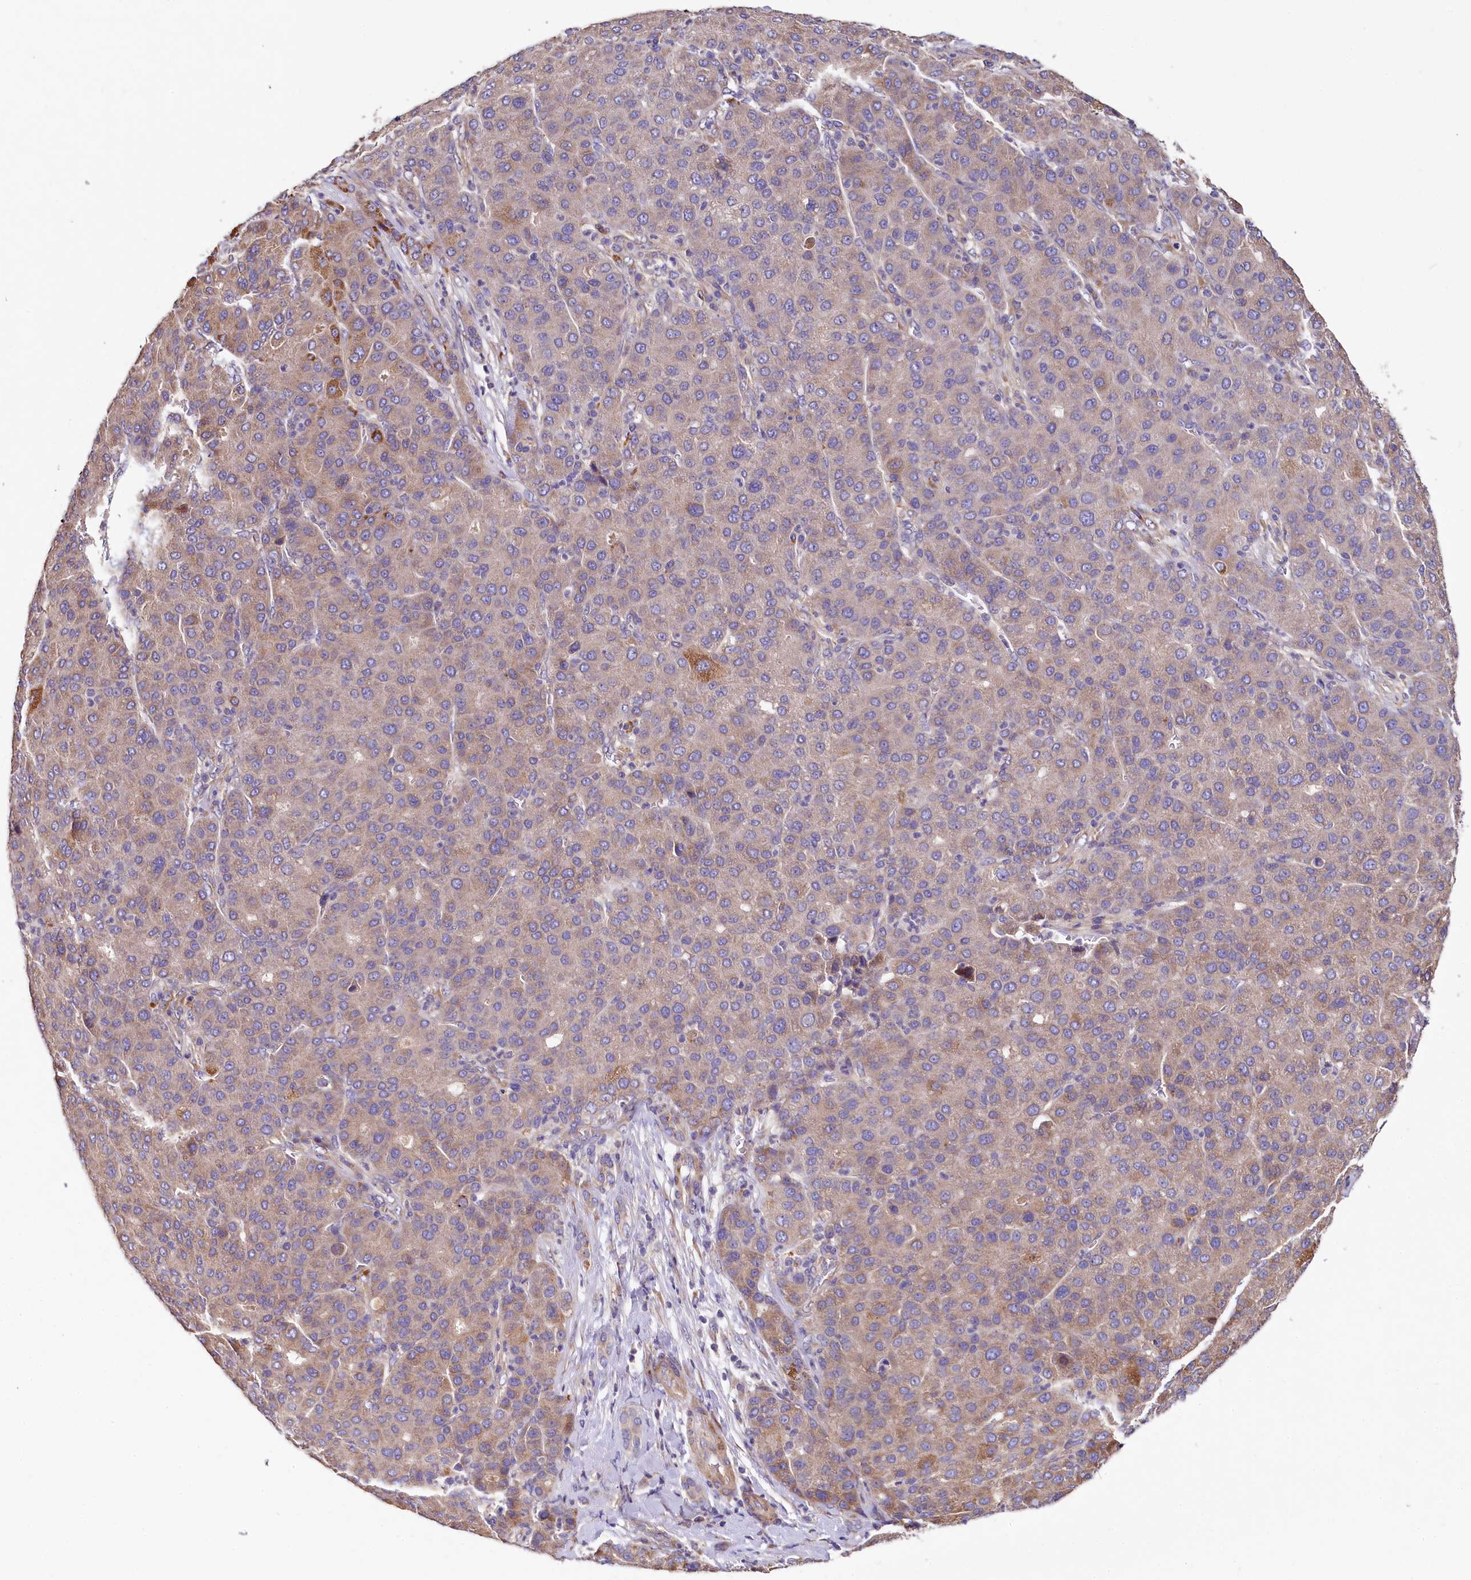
{"staining": {"intensity": "moderate", "quantity": "25%-75%", "location": "cytoplasmic/membranous"}, "tissue": "liver cancer", "cell_type": "Tumor cells", "image_type": "cancer", "snomed": [{"axis": "morphology", "description": "Carcinoma, Hepatocellular, NOS"}, {"axis": "topography", "description": "Liver"}], "caption": "A photomicrograph of liver hepatocellular carcinoma stained for a protein reveals moderate cytoplasmic/membranous brown staining in tumor cells. (DAB IHC, brown staining for protein, blue staining for nuclei).", "gene": "SPRYD3", "patient": {"sex": "male", "age": 65}}